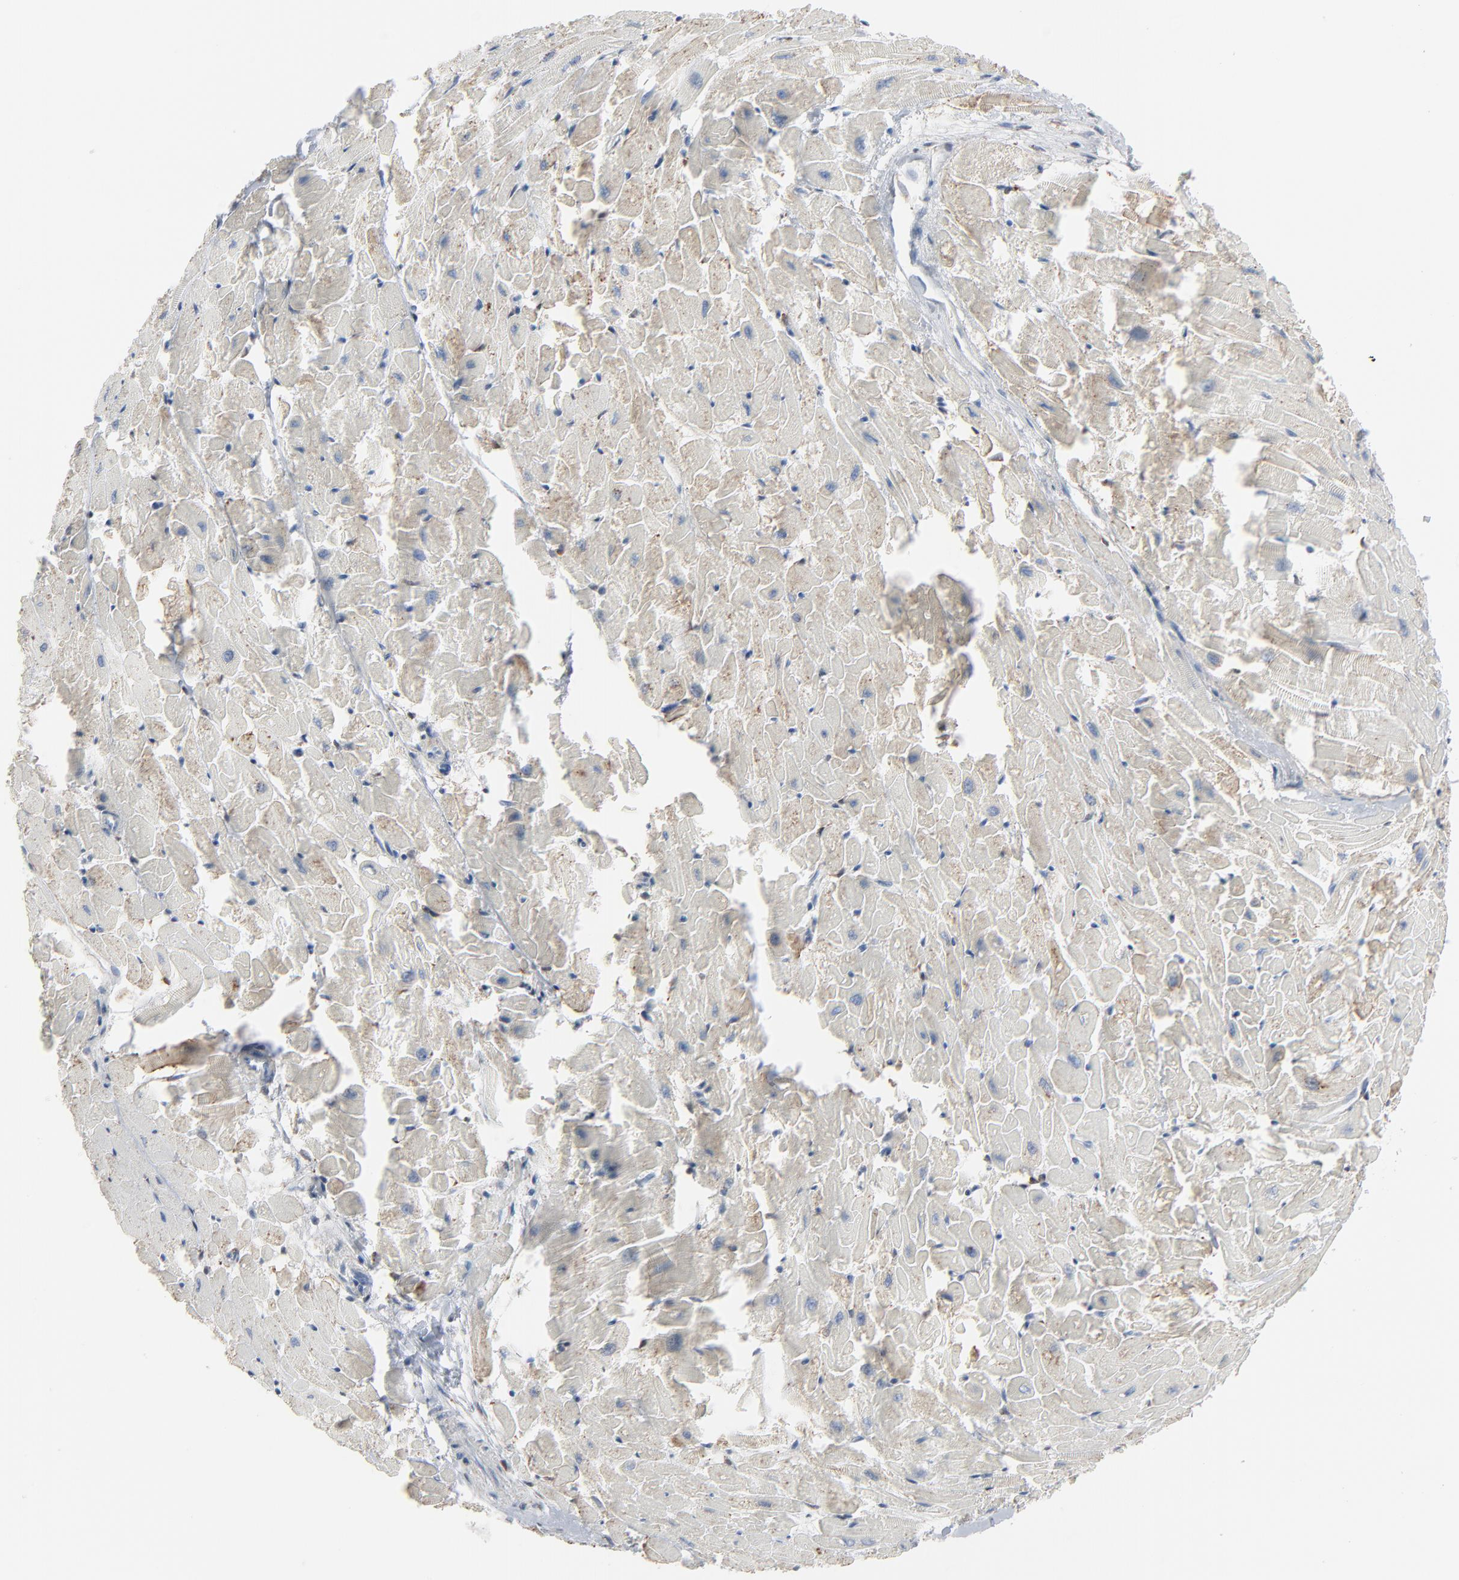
{"staining": {"intensity": "weak", "quantity": "<25%", "location": "cytoplasmic/membranous"}, "tissue": "heart muscle", "cell_type": "Cardiomyocytes", "image_type": "normal", "snomed": [{"axis": "morphology", "description": "Normal tissue, NOS"}, {"axis": "topography", "description": "Heart"}], "caption": "Heart muscle was stained to show a protein in brown. There is no significant staining in cardiomyocytes. (DAB (3,3'-diaminobenzidine) IHC visualized using brightfield microscopy, high magnification).", "gene": "PHGDH", "patient": {"sex": "female", "age": 19}}